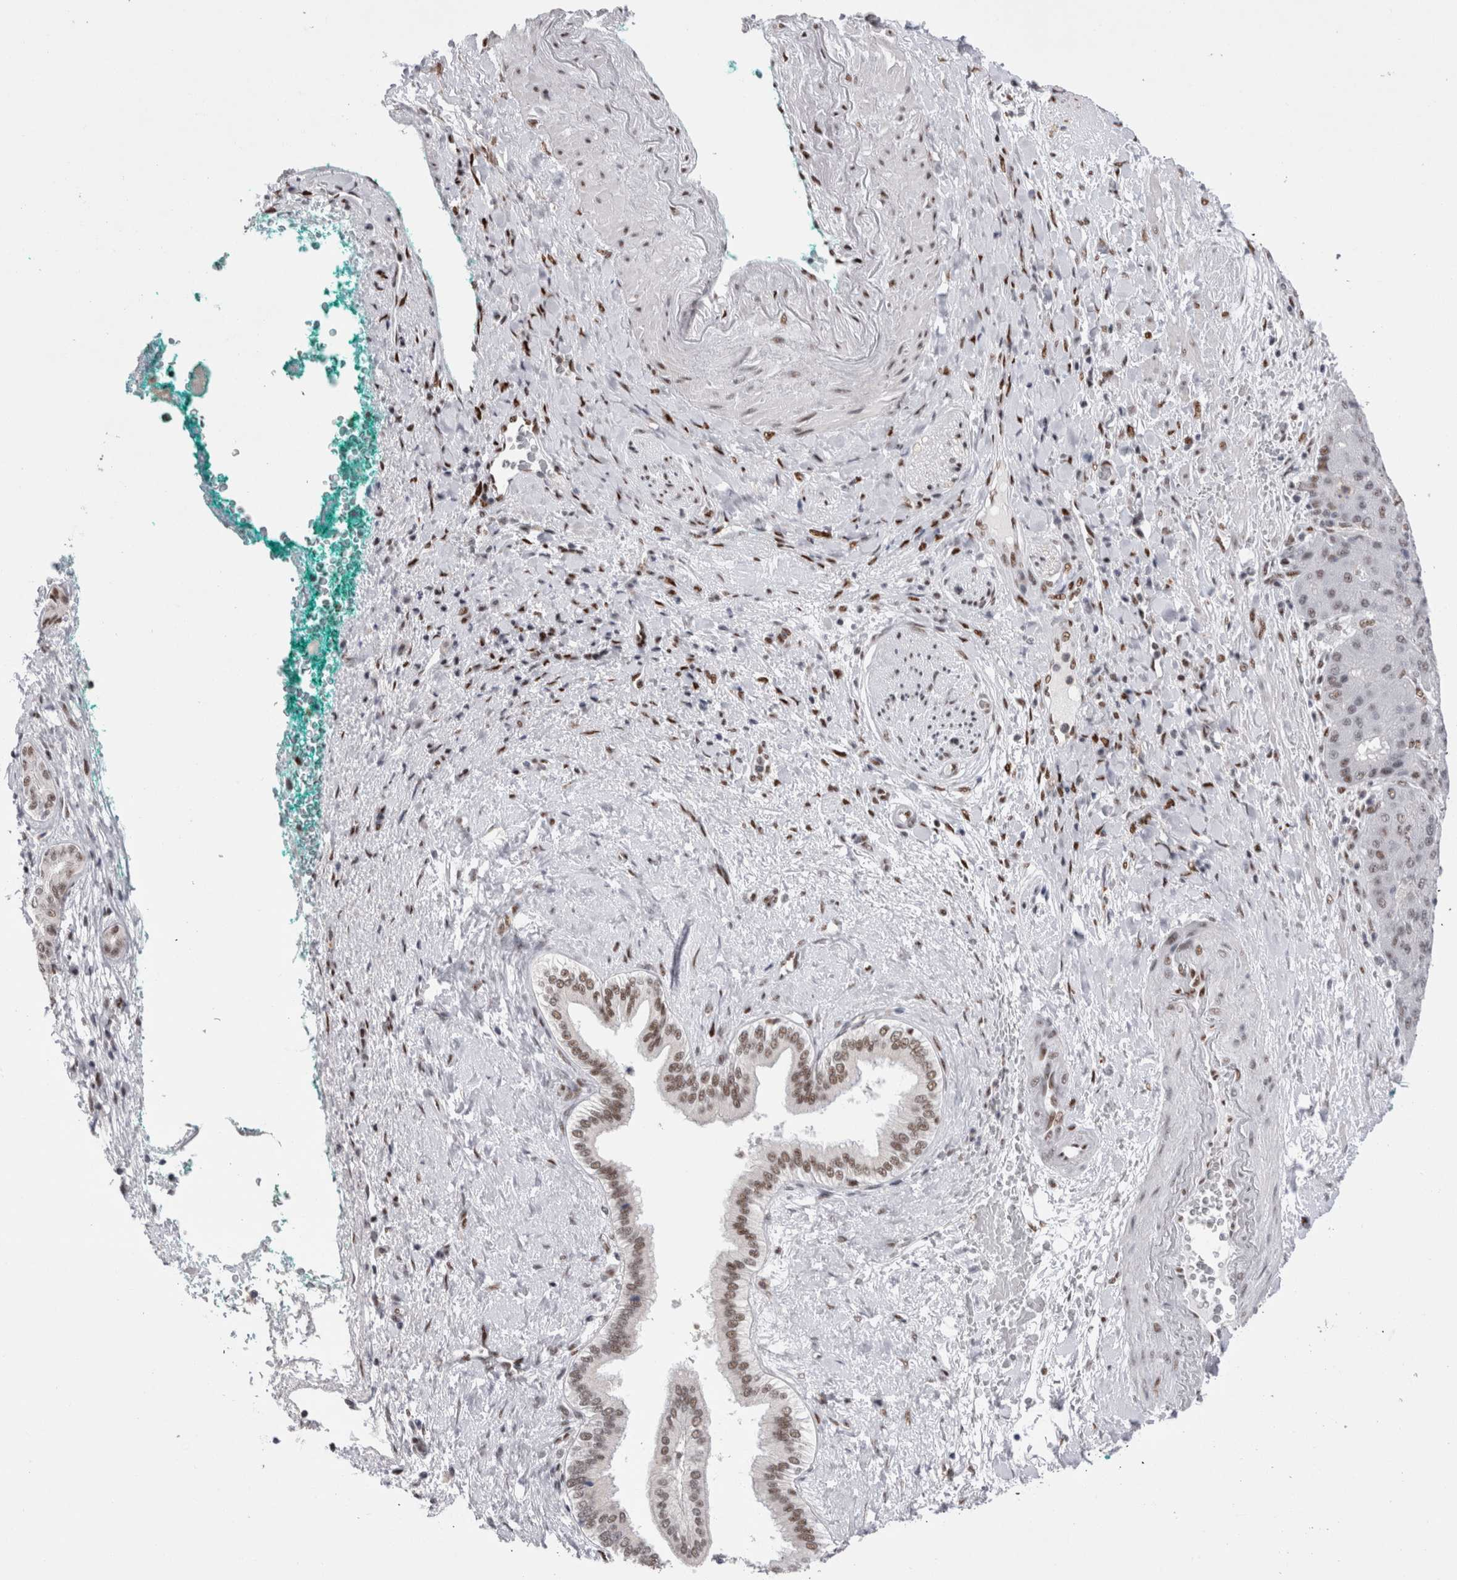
{"staining": {"intensity": "moderate", "quantity": ">75%", "location": "nuclear"}, "tissue": "liver cancer", "cell_type": "Tumor cells", "image_type": "cancer", "snomed": [{"axis": "morphology", "description": "Carcinoma, Hepatocellular, NOS"}, {"axis": "topography", "description": "Liver"}], "caption": "Immunohistochemistry (IHC) of liver hepatocellular carcinoma exhibits medium levels of moderate nuclear expression in approximately >75% of tumor cells.", "gene": "RBM6", "patient": {"sex": "male", "age": 65}}